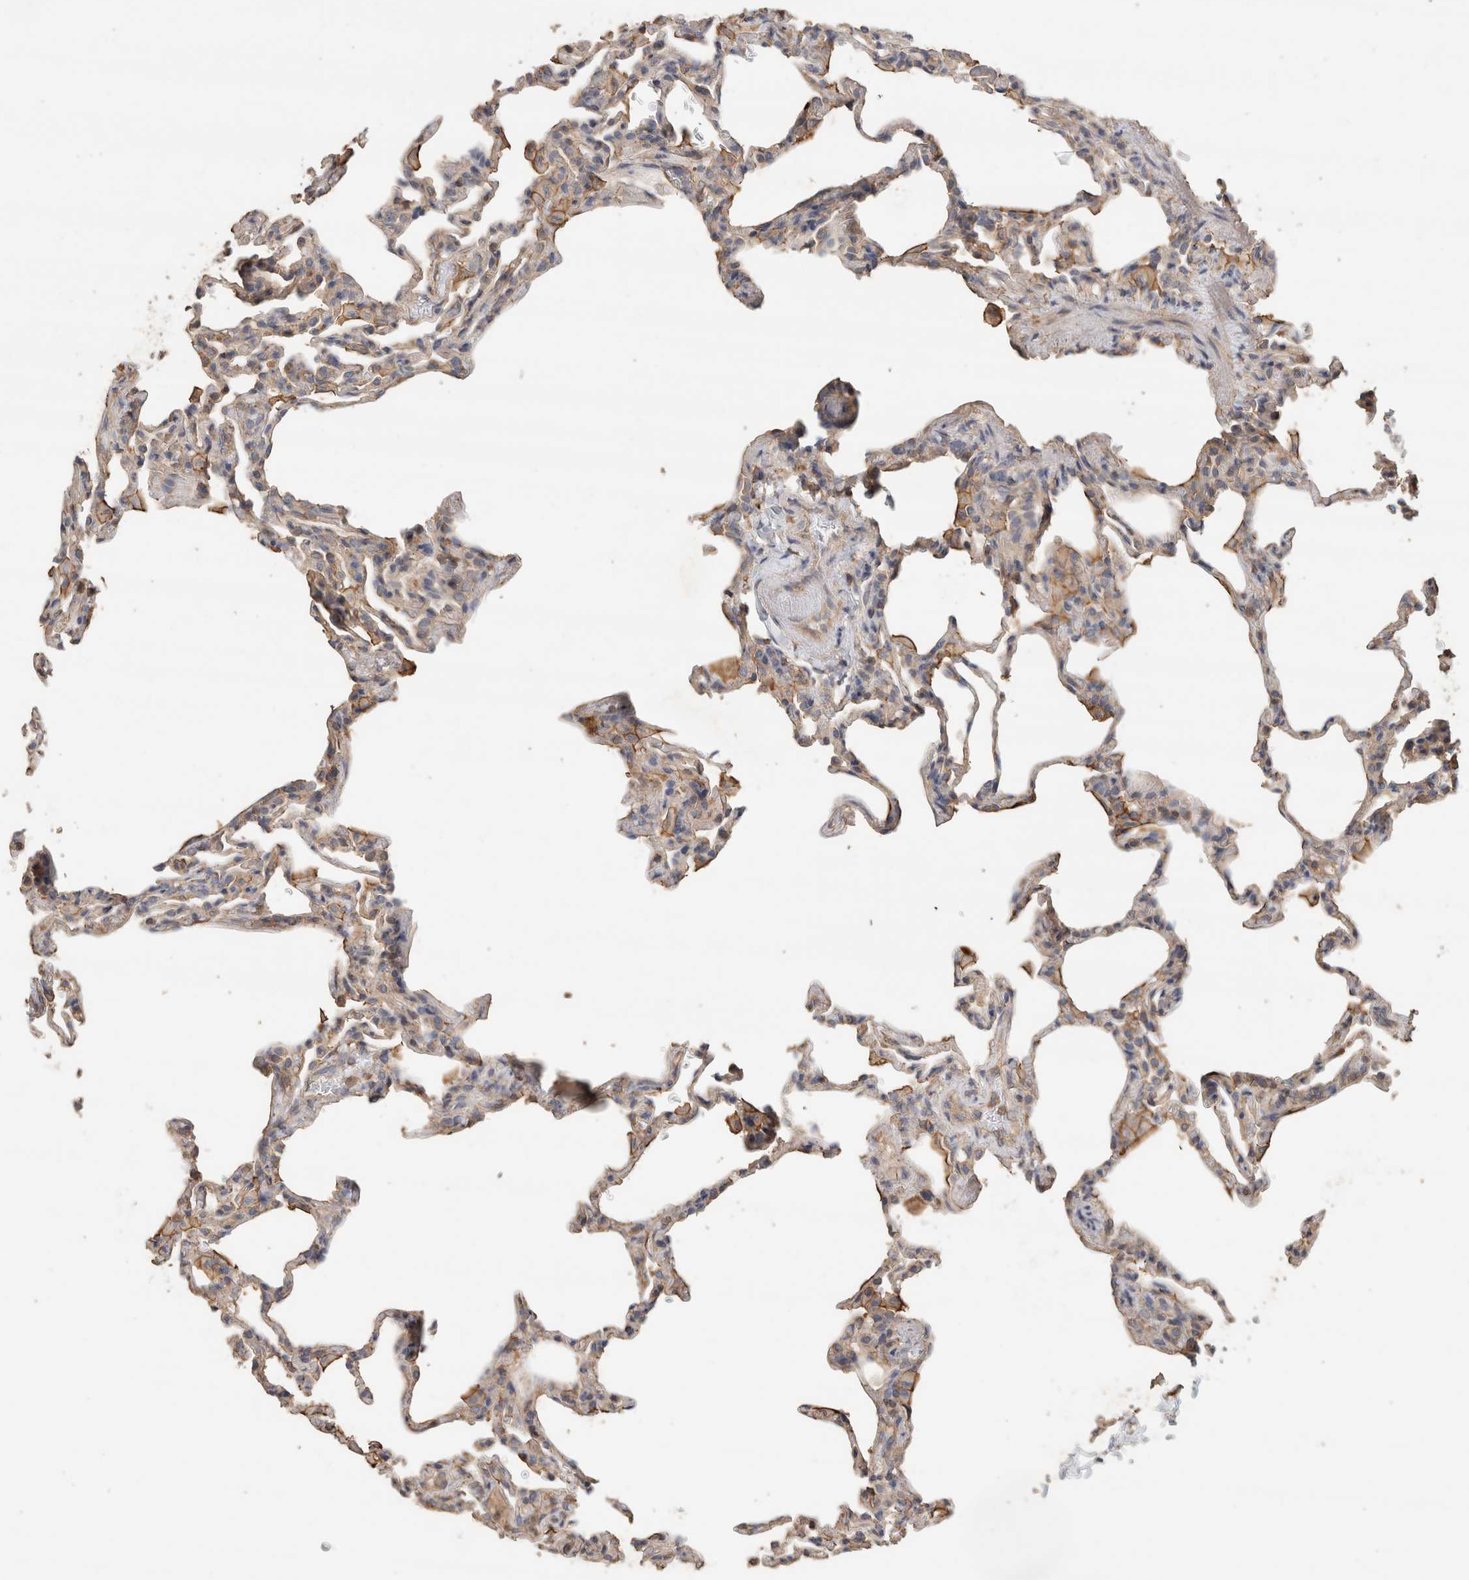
{"staining": {"intensity": "weak", "quantity": "<25%", "location": "cytoplasmic/membranous"}, "tissue": "lung", "cell_type": "Alveolar cells", "image_type": "normal", "snomed": [{"axis": "morphology", "description": "Normal tissue, NOS"}, {"axis": "topography", "description": "Lung"}], "caption": "High power microscopy micrograph of an IHC histopathology image of normal lung, revealing no significant staining in alveolar cells. Brightfield microscopy of immunohistochemistry stained with DAB (3,3'-diaminobenzidine) (brown) and hematoxylin (blue), captured at high magnification.", "gene": "EIF4G3", "patient": {"sex": "male", "age": 20}}